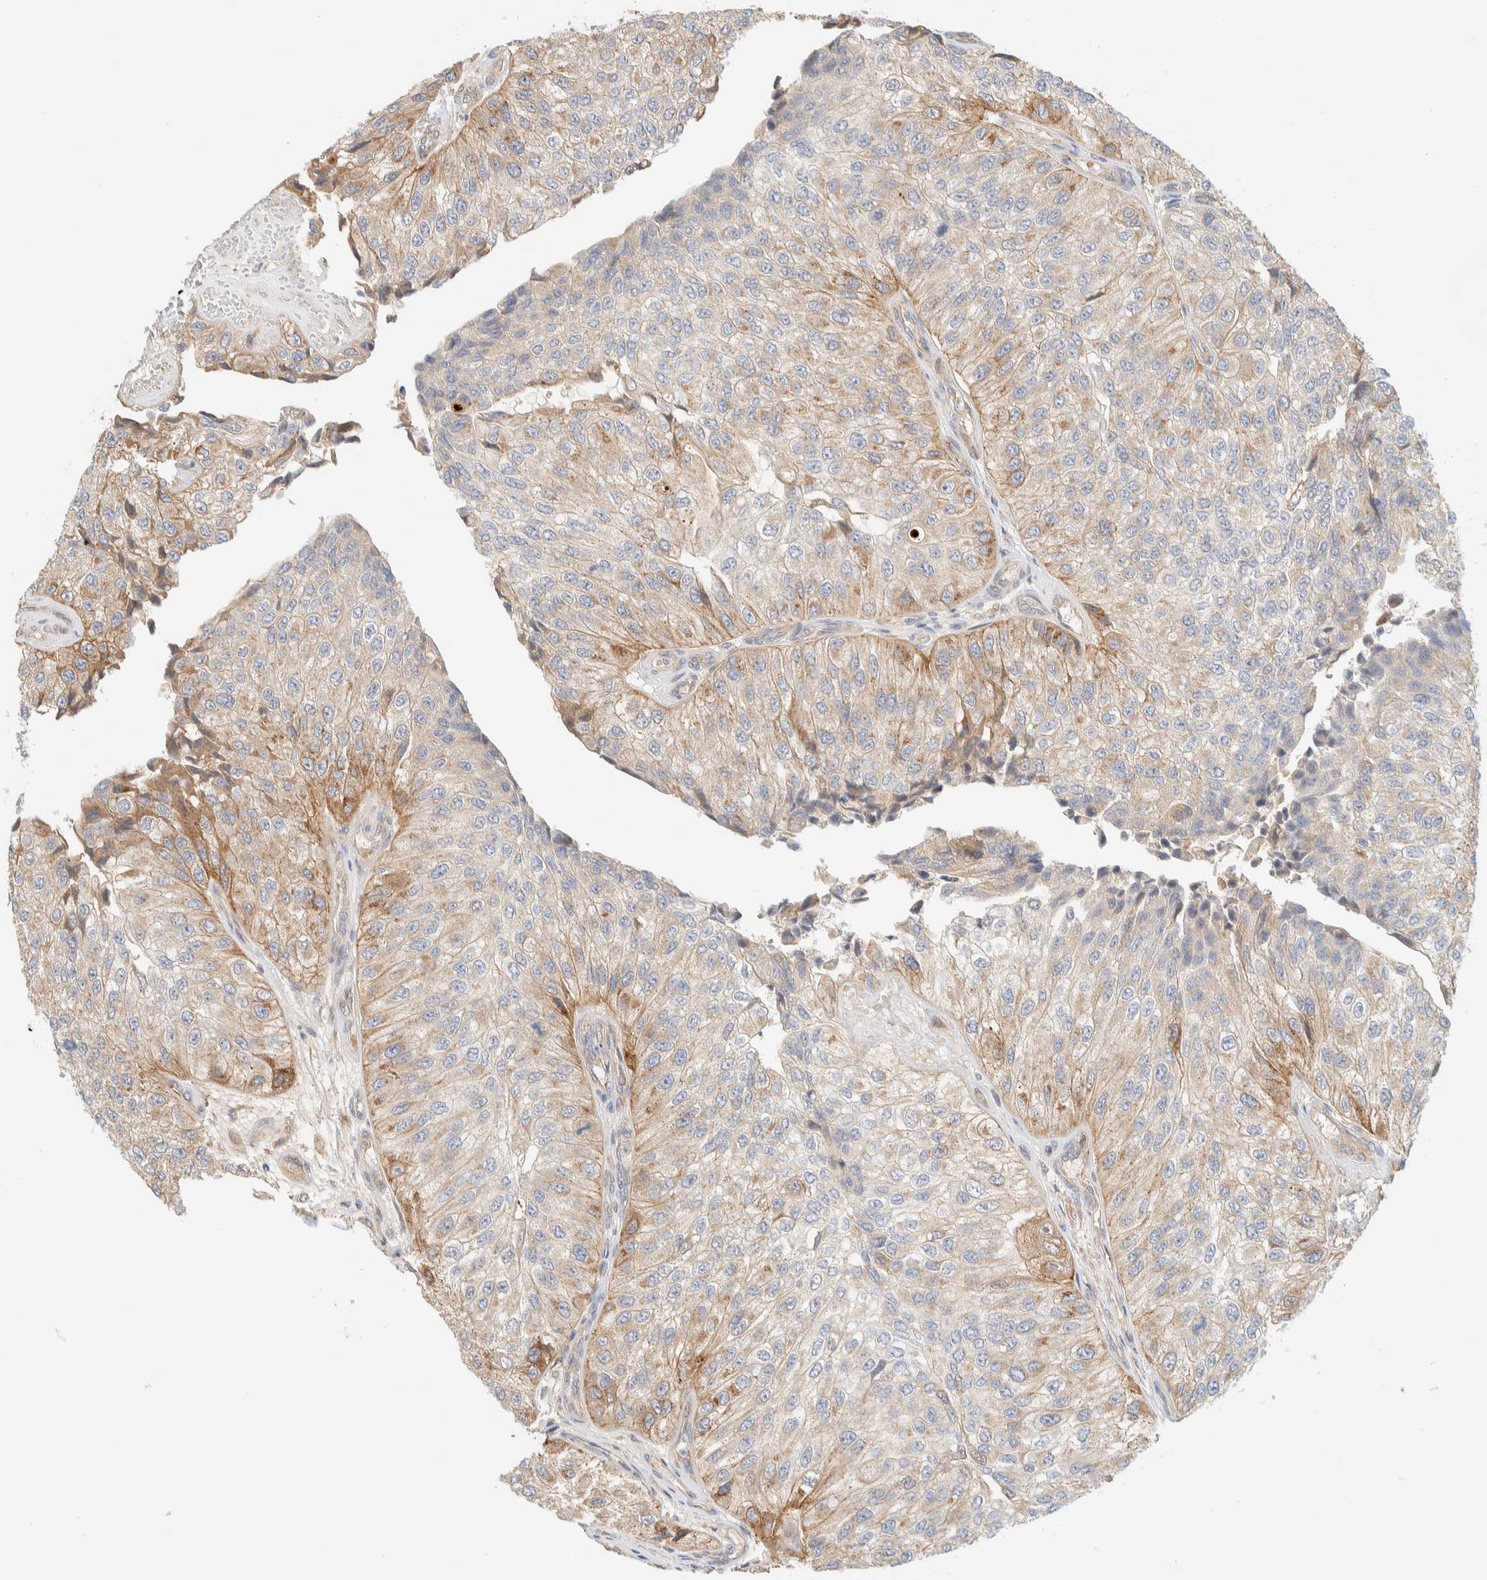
{"staining": {"intensity": "moderate", "quantity": "25%-75%", "location": "cytoplasmic/membranous"}, "tissue": "urothelial cancer", "cell_type": "Tumor cells", "image_type": "cancer", "snomed": [{"axis": "morphology", "description": "Urothelial carcinoma, High grade"}, {"axis": "topography", "description": "Kidney"}, {"axis": "topography", "description": "Urinary bladder"}], "caption": "Protein staining of urothelial cancer tissue demonstrates moderate cytoplasmic/membranous staining in about 25%-75% of tumor cells.", "gene": "FAT1", "patient": {"sex": "male", "age": 77}}